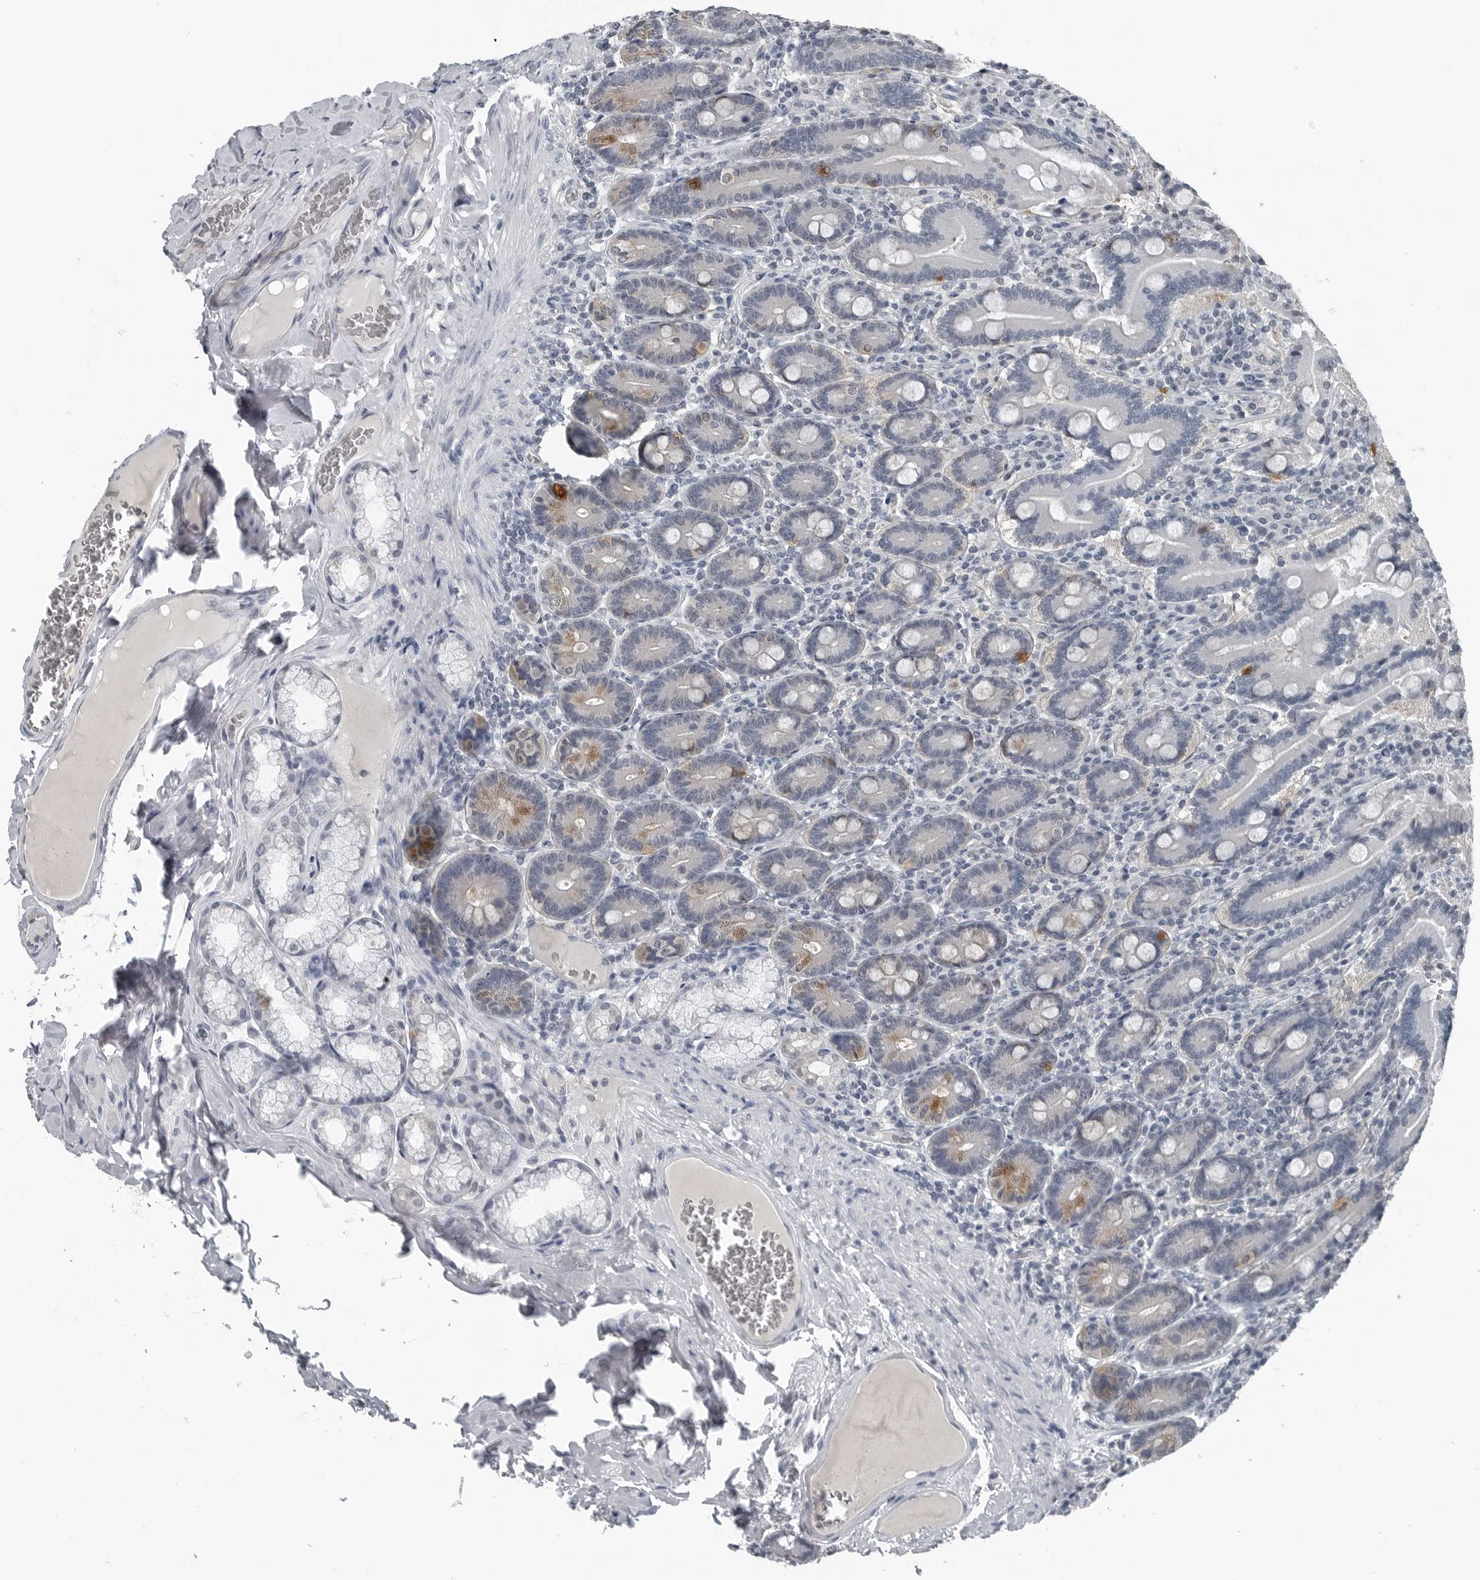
{"staining": {"intensity": "moderate", "quantity": "<25%", "location": "cytoplasmic/membranous"}, "tissue": "duodenum", "cell_type": "Glandular cells", "image_type": "normal", "snomed": [{"axis": "morphology", "description": "Normal tissue, NOS"}, {"axis": "topography", "description": "Duodenum"}], "caption": "Immunohistochemistry photomicrograph of normal duodenum stained for a protein (brown), which shows low levels of moderate cytoplasmic/membranous expression in approximately <25% of glandular cells.", "gene": "SPINK1", "patient": {"sex": "female", "age": 62}}